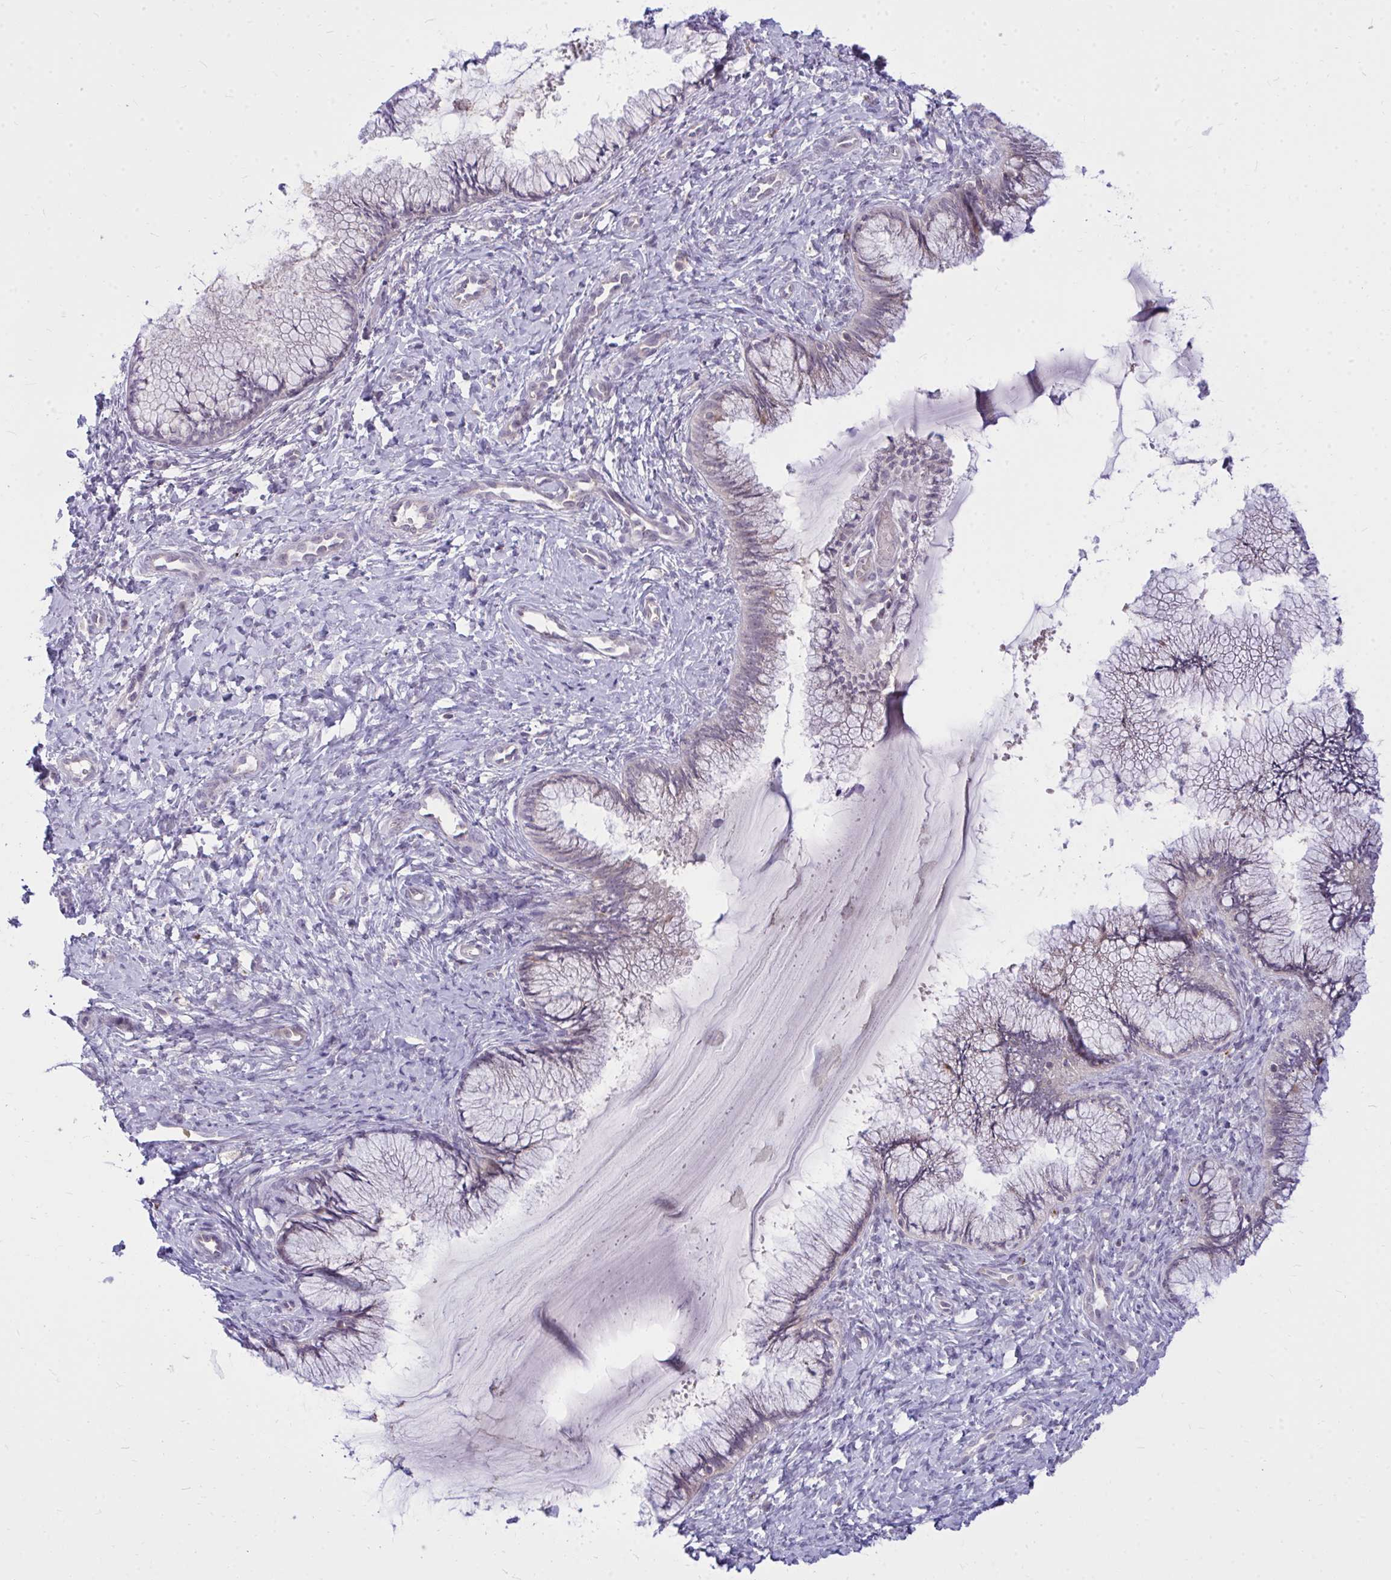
{"staining": {"intensity": "negative", "quantity": "none", "location": "none"}, "tissue": "cervix", "cell_type": "Glandular cells", "image_type": "normal", "snomed": [{"axis": "morphology", "description": "Normal tissue, NOS"}, {"axis": "topography", "description": "Cervix"}], "caption": "DAB (3,3'-diaminobenzidine) immunohistochemical staining of normal human cervix displays no significant staining in glandular cells. The staining was performed using DAB (3,3'-diaminobenzidine) to visualize the protein expression in brown, while the nuclei were stained in blue with hematoxylin (Magnification: 20x).", "gene": "ZSCAN25", "patient": {"sex": "female", "age": 37}}